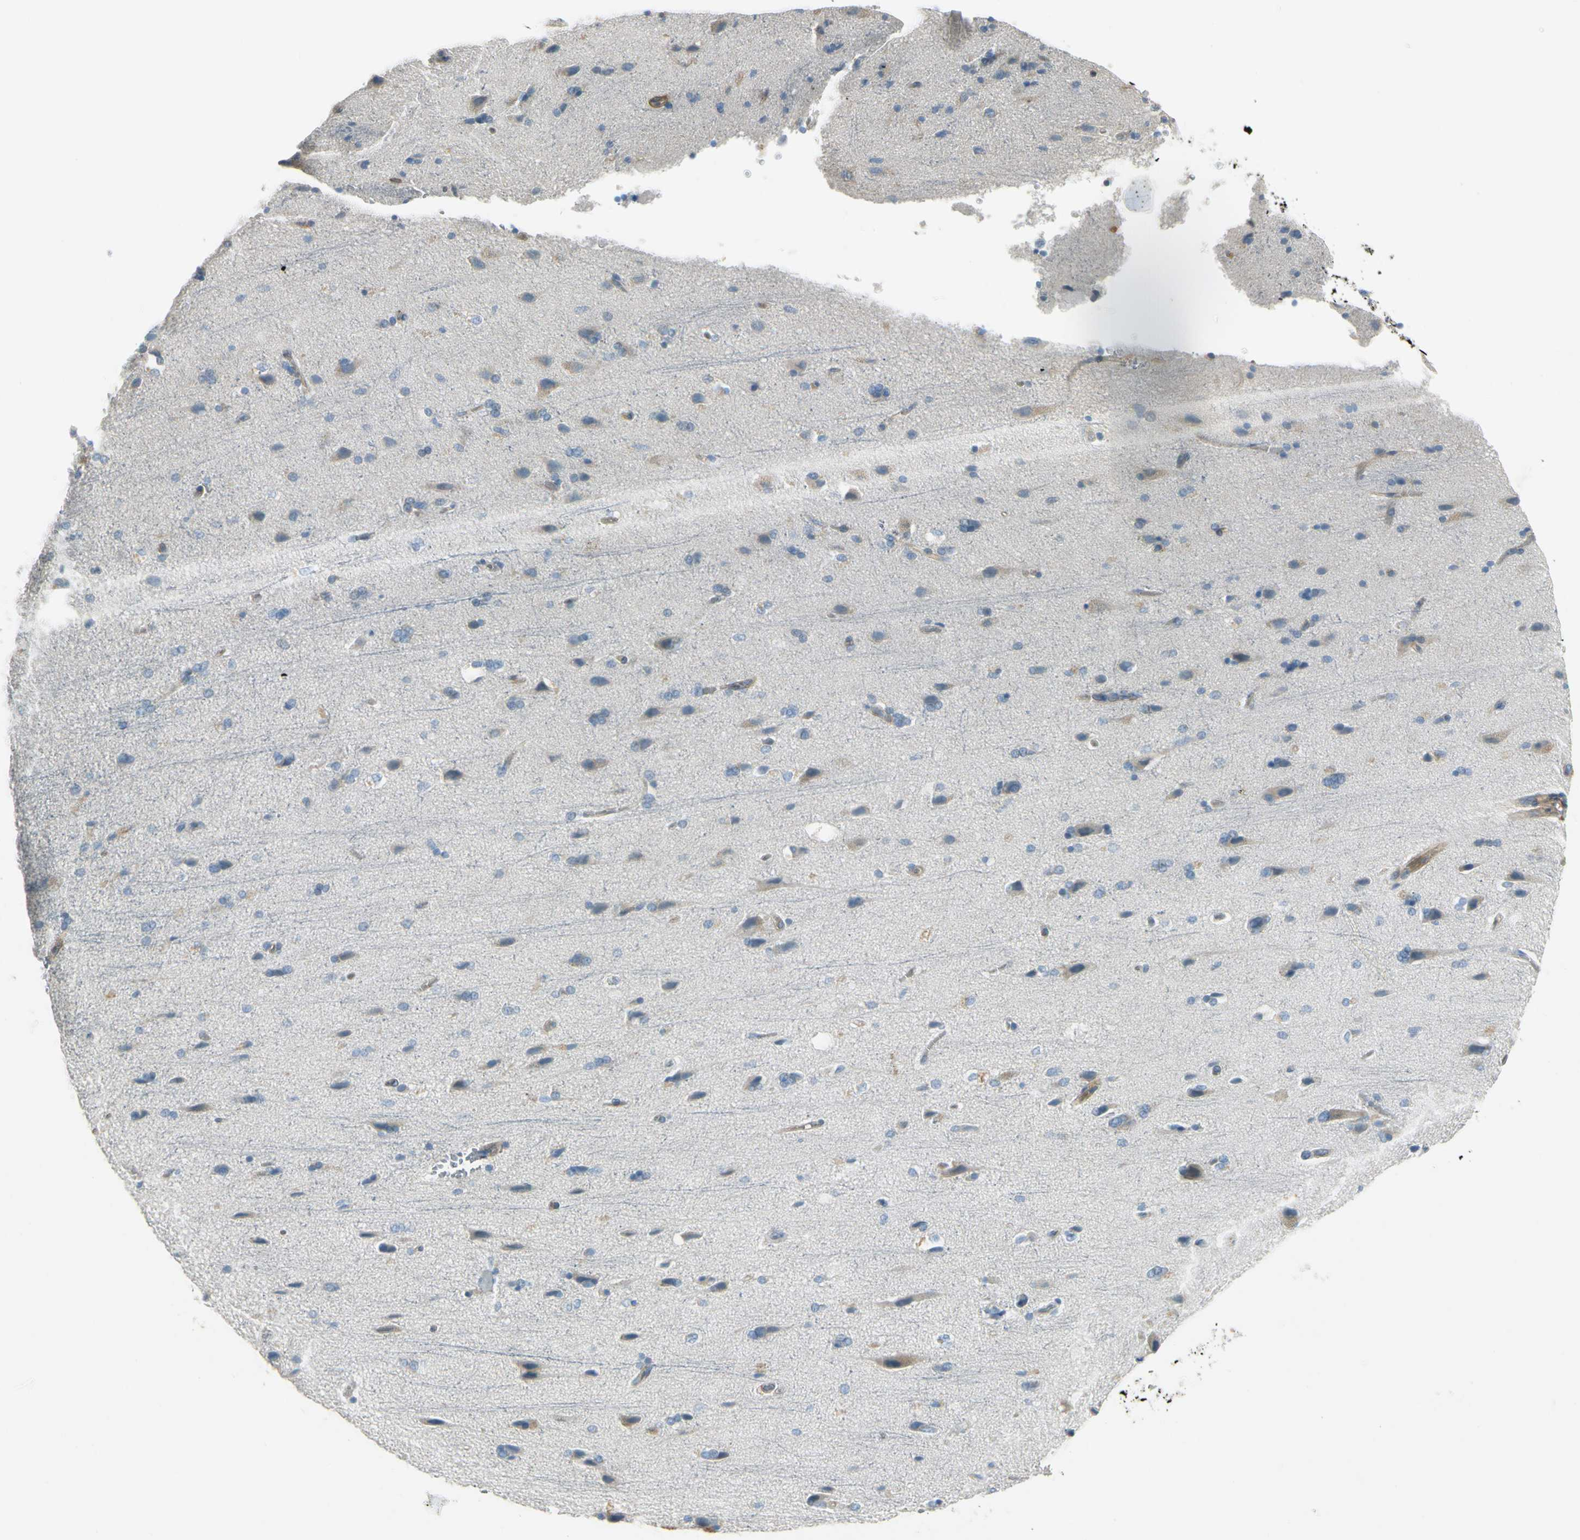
{"staining": {"intensity": "negative", "quantity": "none", "location": "none"}, "tissue": "cerebral cortex", "cell_type": "Endothelial cells", "image_type": "normal", "snomed": [{"axis": "morphology", "description": "Normal tissue, NOS"}, {"axis": "topography", "description": "Cerebral cortex"}], "caption": "A high-resolution micrograph shows immunohistochemistry staining of benign cerebral cortex, which reveals no significant positivity in endothelial cells. (Brightfield microscopy of DAB (3,3'-diaminobenzidine) IHC at high magnification).", "gene": "ITGA3", "patient": {"sex": "male", "age": 62}}